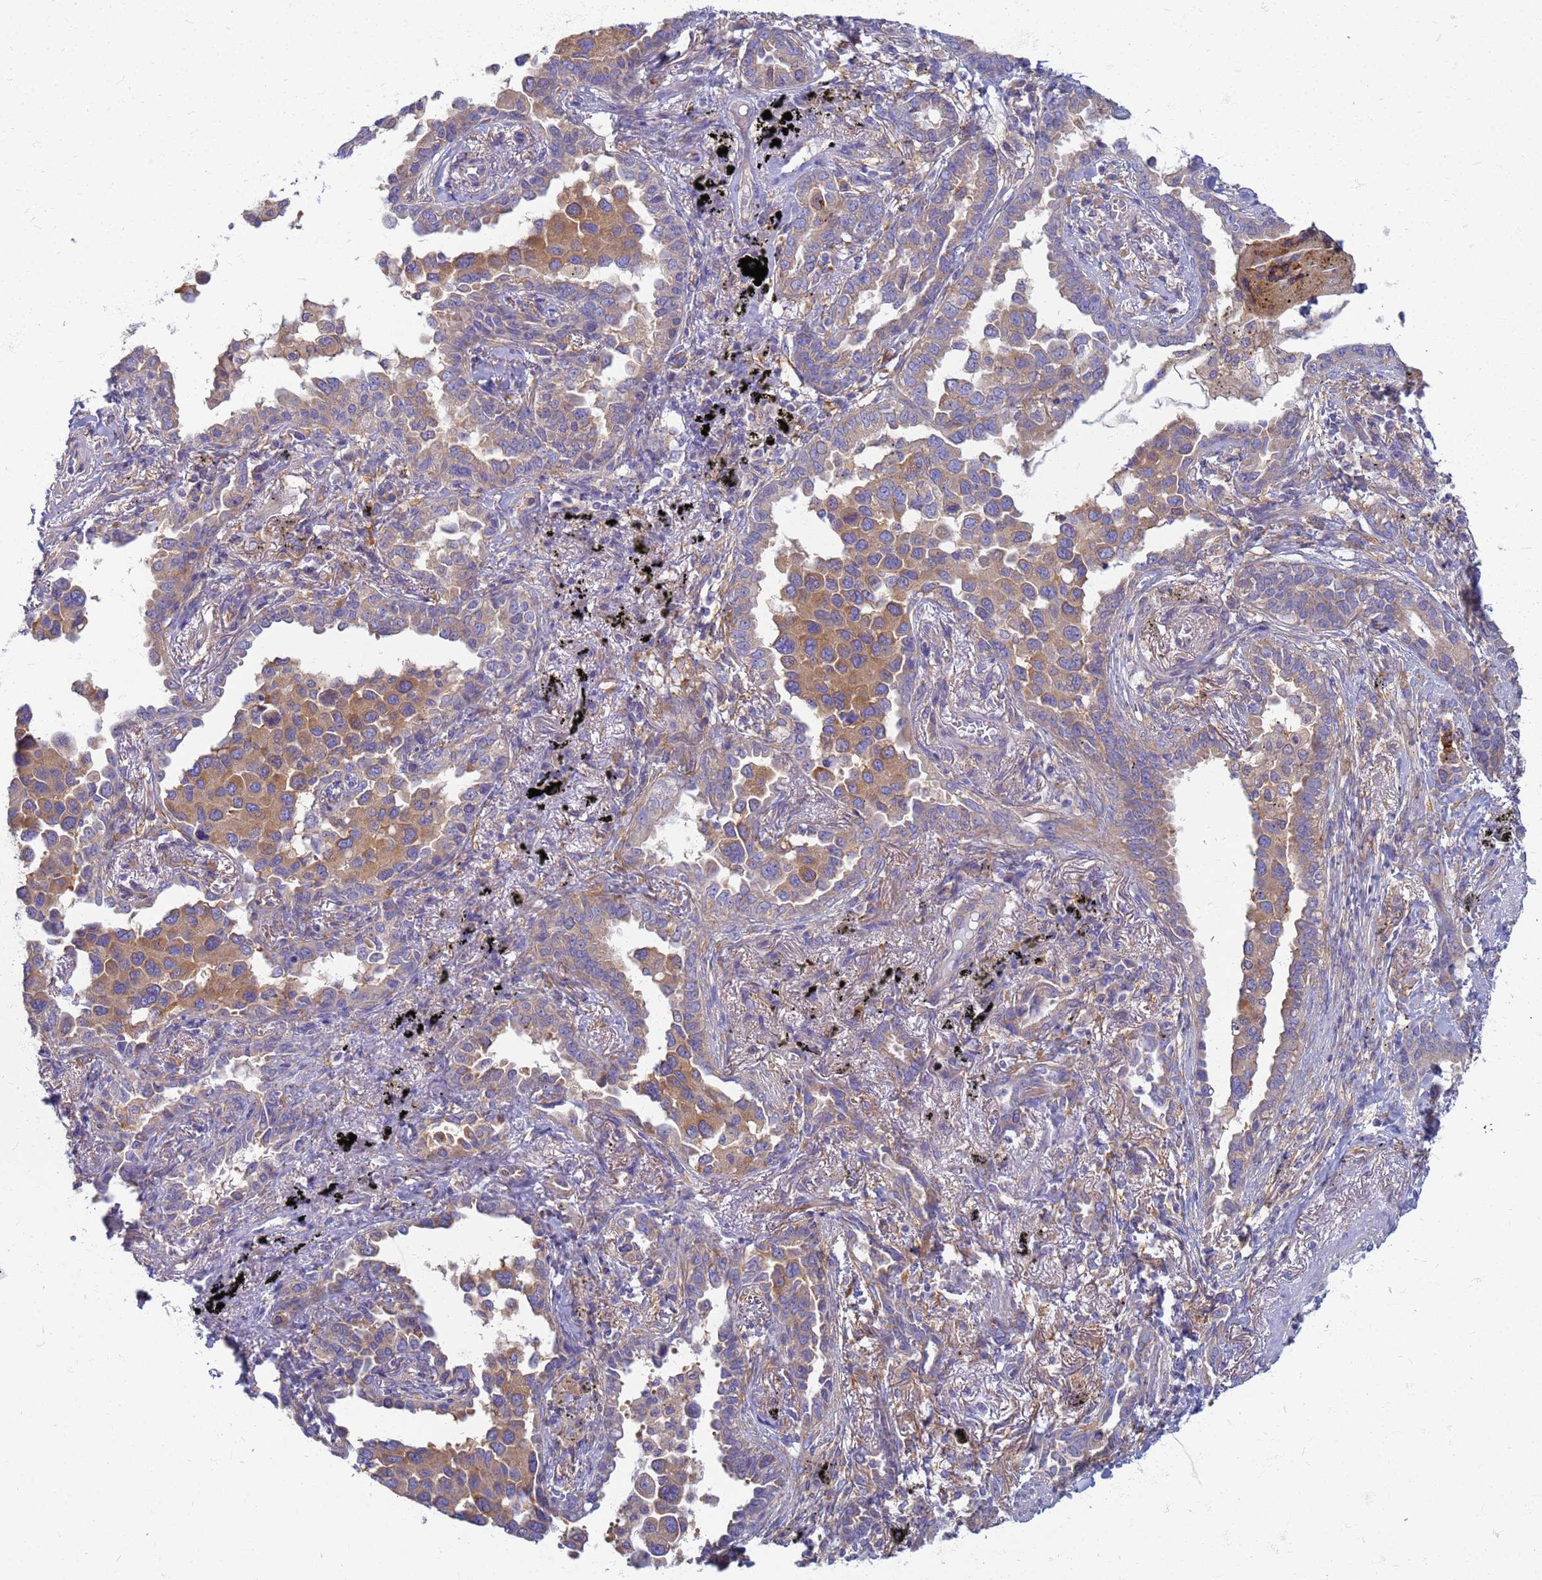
{"staining": {"intensity": "moderate", "quantity": ">75%", "location": "cytoplasmic/membranous"}, "tissue": "lung cancer", "cell_type": "Tumor cells", "image_type": "cancer", "snomed": [{"axis": "morphology", "description": "Adenocarcinoma, NOS"}, {"axis": "topography", "description": "Lung"}], "caption": "An image showing moderate cytoplasmic/membranous expression in about >75% of tumor cells in lung cancer (adenocarcinoma), as visualized by brown immunohistochemical staining.", "gene": "EEA1", "patient": {"sex": "male", "age": 67}}